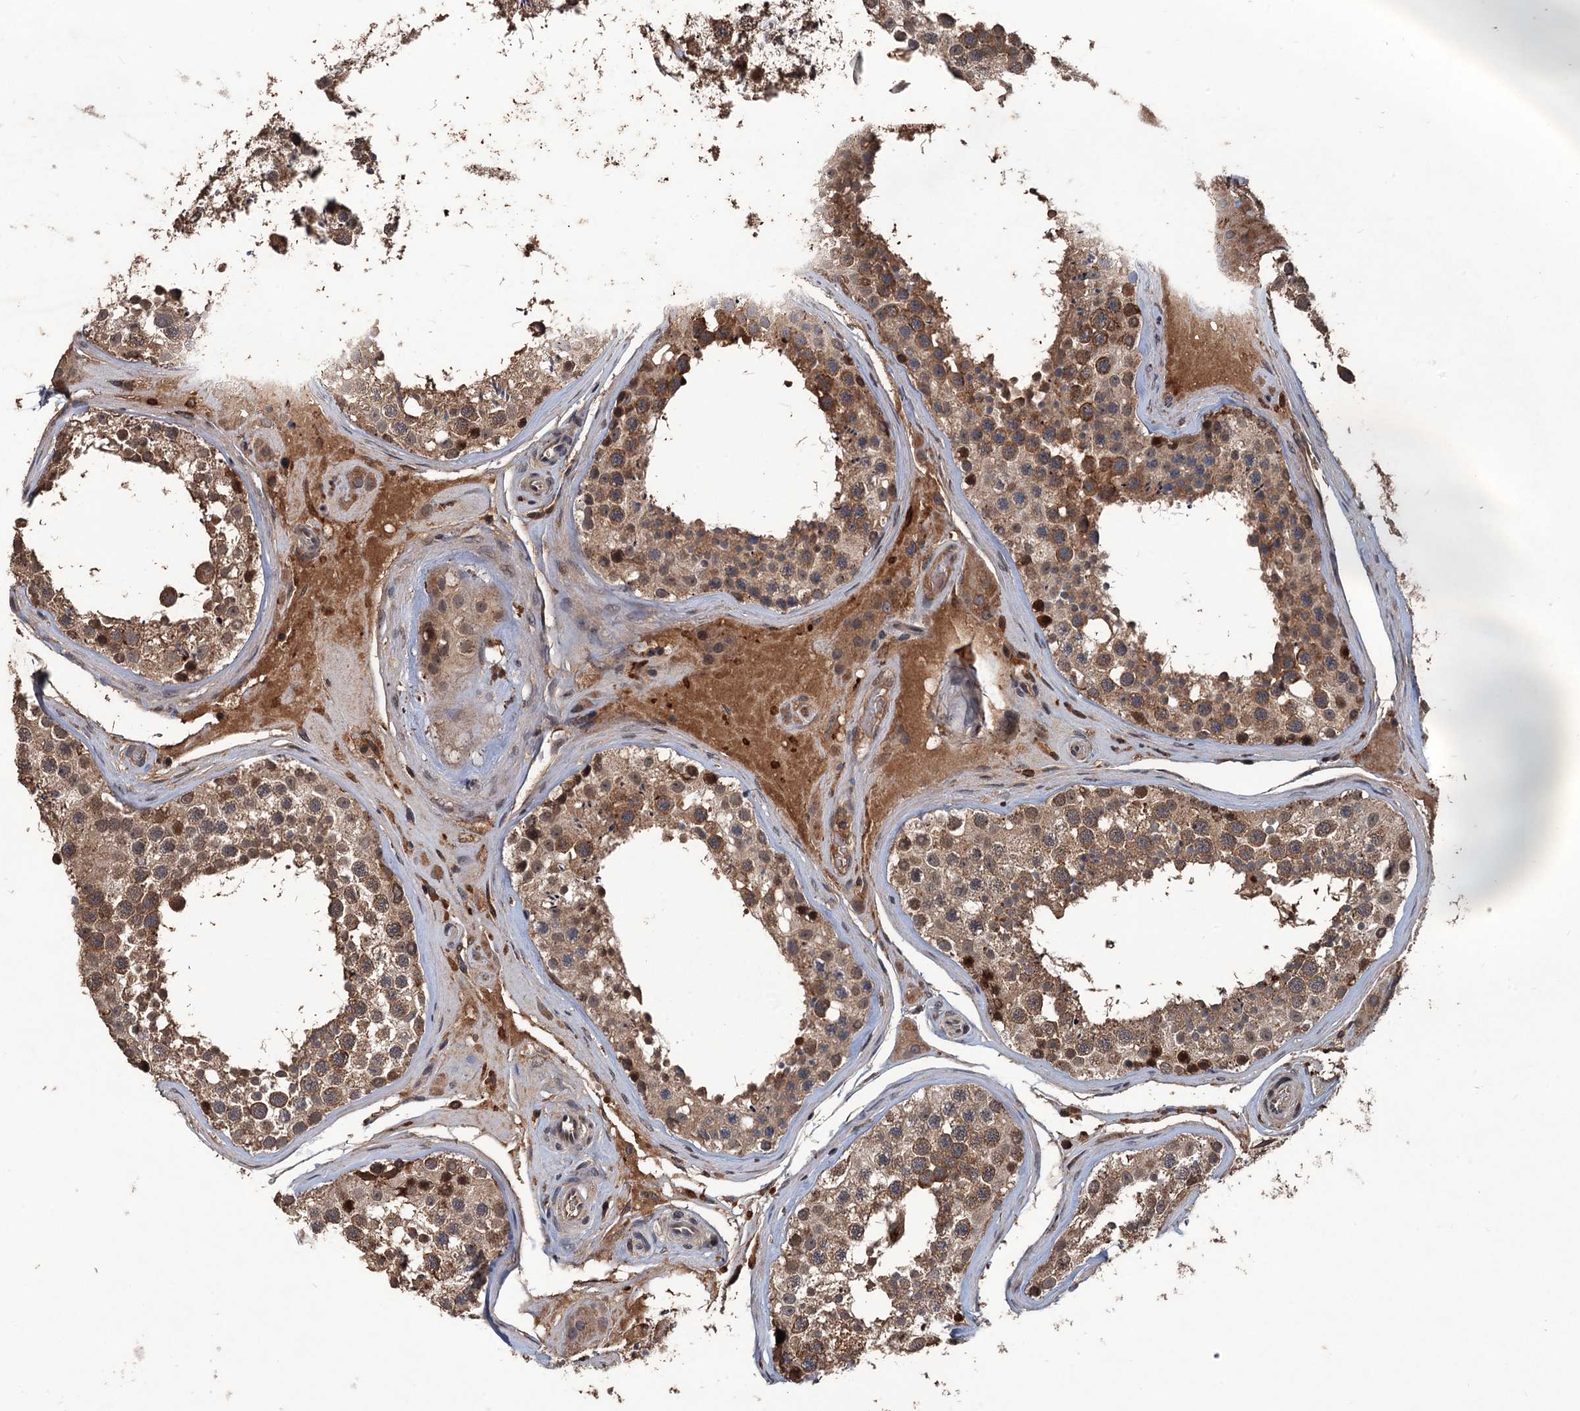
{"staining": {"intensity": "moderate", "quantity": ">75%", "location": "cytoplasmic/membranous,nuclear"}, "tissue": "testis", "cell_type": "Cells in seminiferous ducts", "image_type": "normal", "snomed": [{"axis": "morphology", "description": "Normal tissue, NOS"}, {"axis": "topography", "description": "Testis"}], "caption": "Cells in seminiferous ducts show medium levels of moderate cytoplasmic/membranous,nuclear expression in about >75% of cells in unremarkable human testis.", "gene": "ZNF438", "patient": {"sex": "male", "age": 46}}